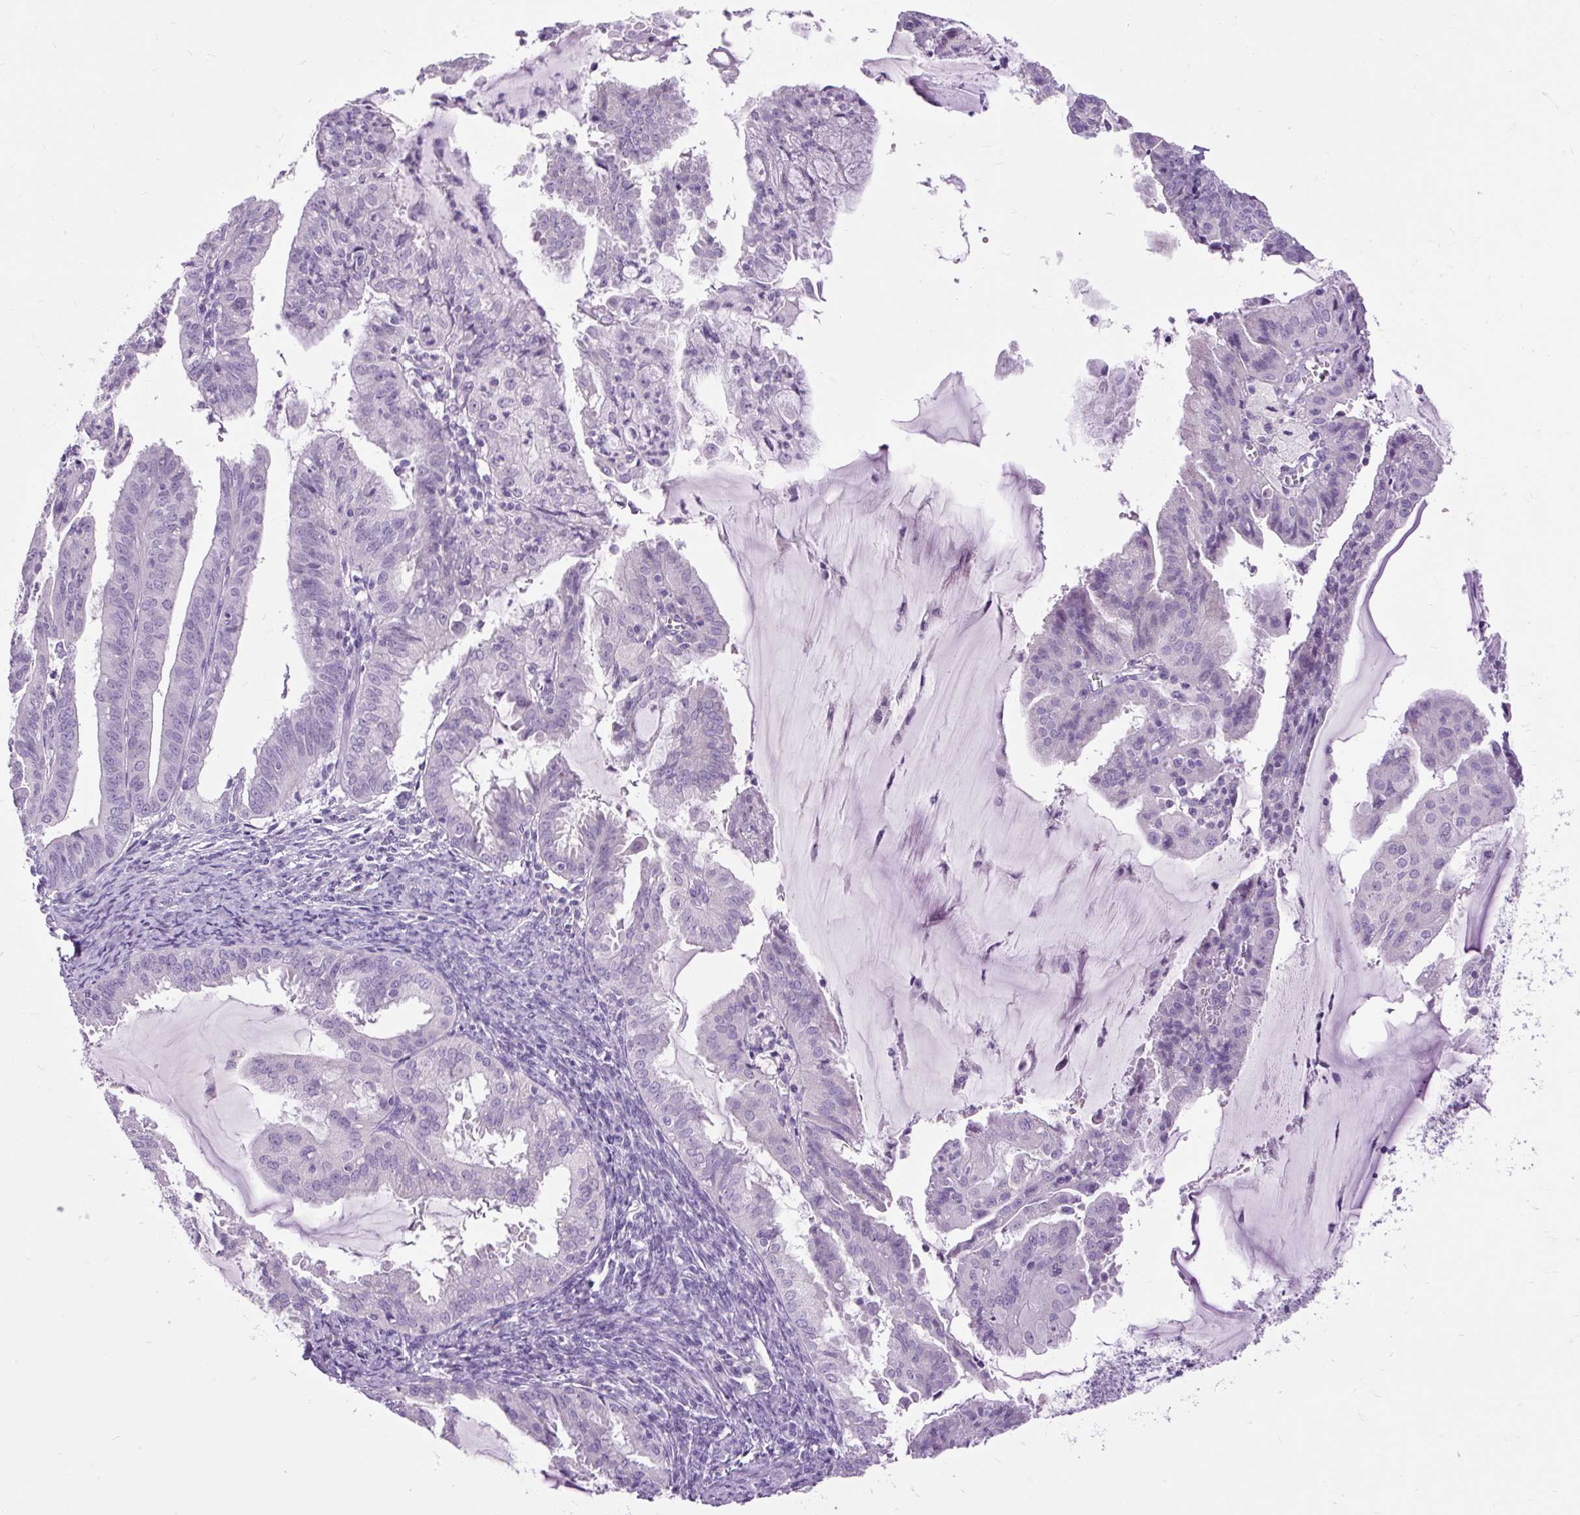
{"staining": {"intensity": "negative", "quantity": "none", "location": "none"}, "tissue": "endometrial cancer", "cell_type": "Tumor cells", "image_type": "cancer", "snomed": [{"axis": "morphology", "description": "Adenocarcinoma, NOS"}, {"axis": "topography", "description": "Endometrium"}], "caption": "Immunohistochemistry (IHC) micrograph of adenocarcinoma (endometrial) stained for a protein (brown), which shows no positivity in tumor cells.", "gene": "FABP7", "patient": {"sex": "female", "age": 70}}